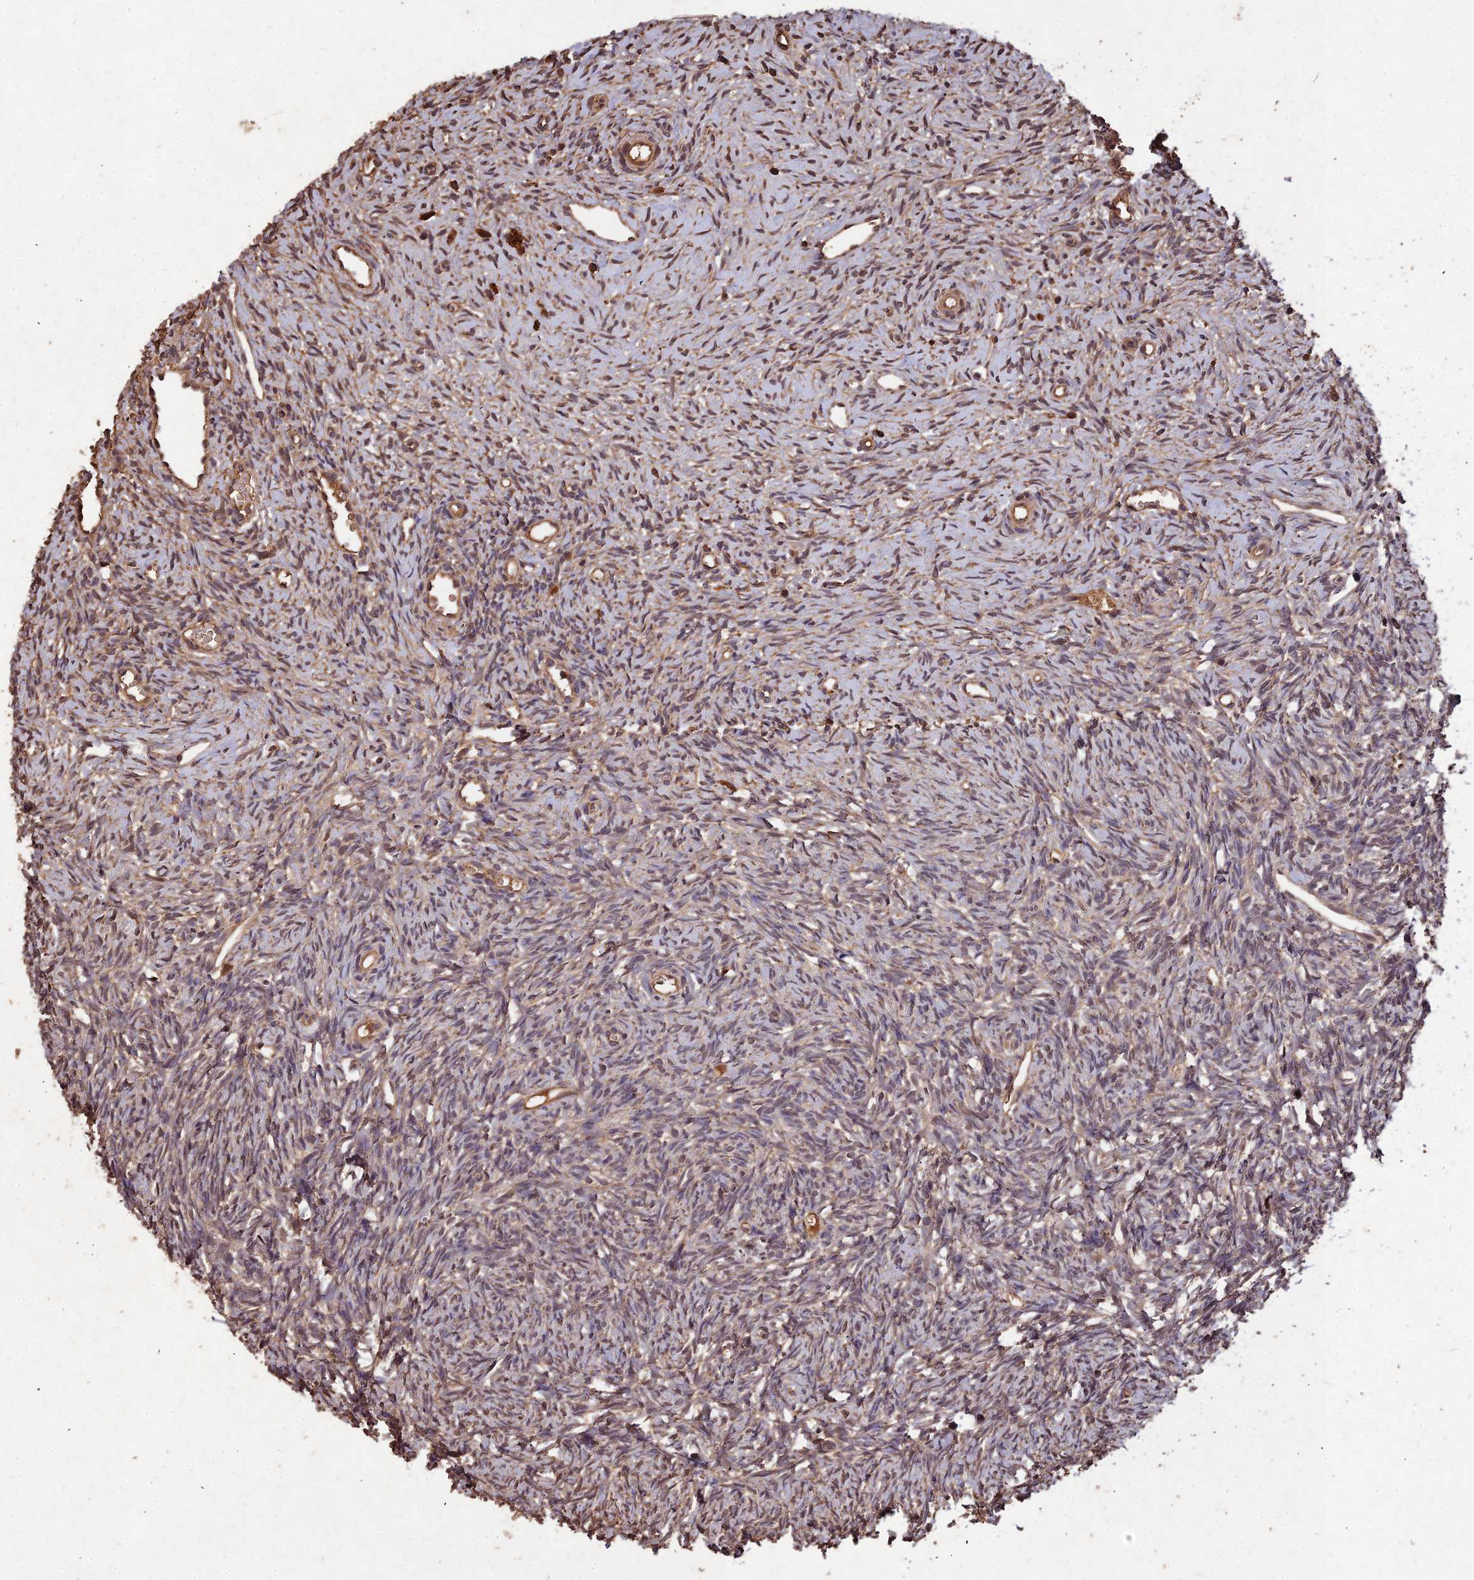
{"staining": {"intensity": "strong", "quantity": ">75%", "location": "cytoplasmic/membranous"}, "tissue": "ovary", "cell_type": "Follicle cells", "image_type": "normal", "snomed": [{"axis": "morphology", "description": "Normal tissue, NOS"}, {"axis": "topography", "description": "Ovary"}], "caption": "Immunohistochemistry (IHC) histopathology image of normal ovary: ovary stained using immunohistochemistry (IHC) displays high levels of strong protein expression localized specifically in the cytoplasmic/membranous of follicle cells, appearing as a cytoplasmic/membranous brown color.", "gene": "SYMPK", "patient": {"sex": "female", "age": 51}}